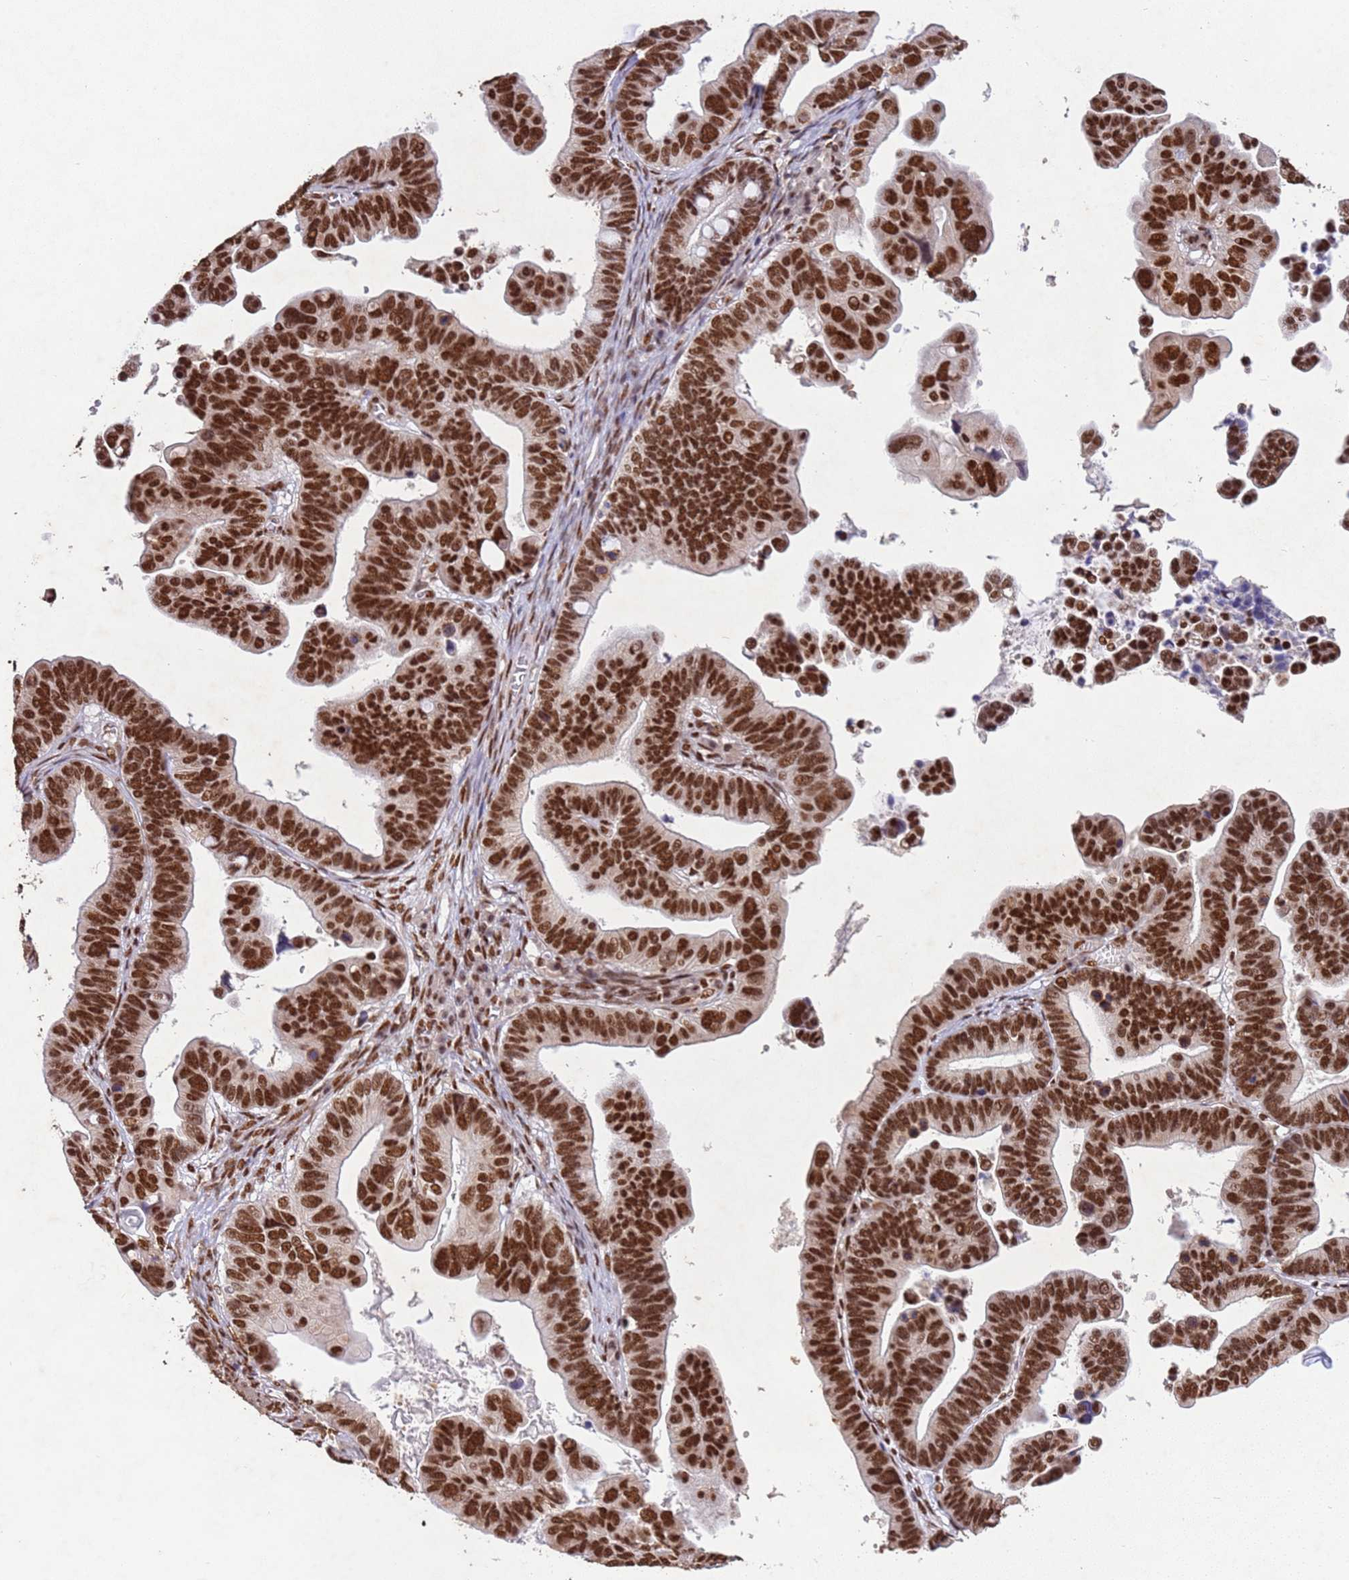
{"staining": {"intensity": "strong", "quantity": ">75%", "location": "nuclear"}, "tissue": "ovarian cancer", "cell_type": "Tumor cells", "image_type": "cancer", "snomed": [{"axis": "morphology", "description": "Cystadenocarcinoma, serous, NOS"}, {"axis": "topography", "description": "Ovary"}], "caption": "IHC of ovarian cancer (serous cystadenocarcinoma) shows high levels of strong nuclear positivity in approximately >75% of tumor cells.", "gene": "ESF1", "patient": {"sex": "female", "age": 56}}